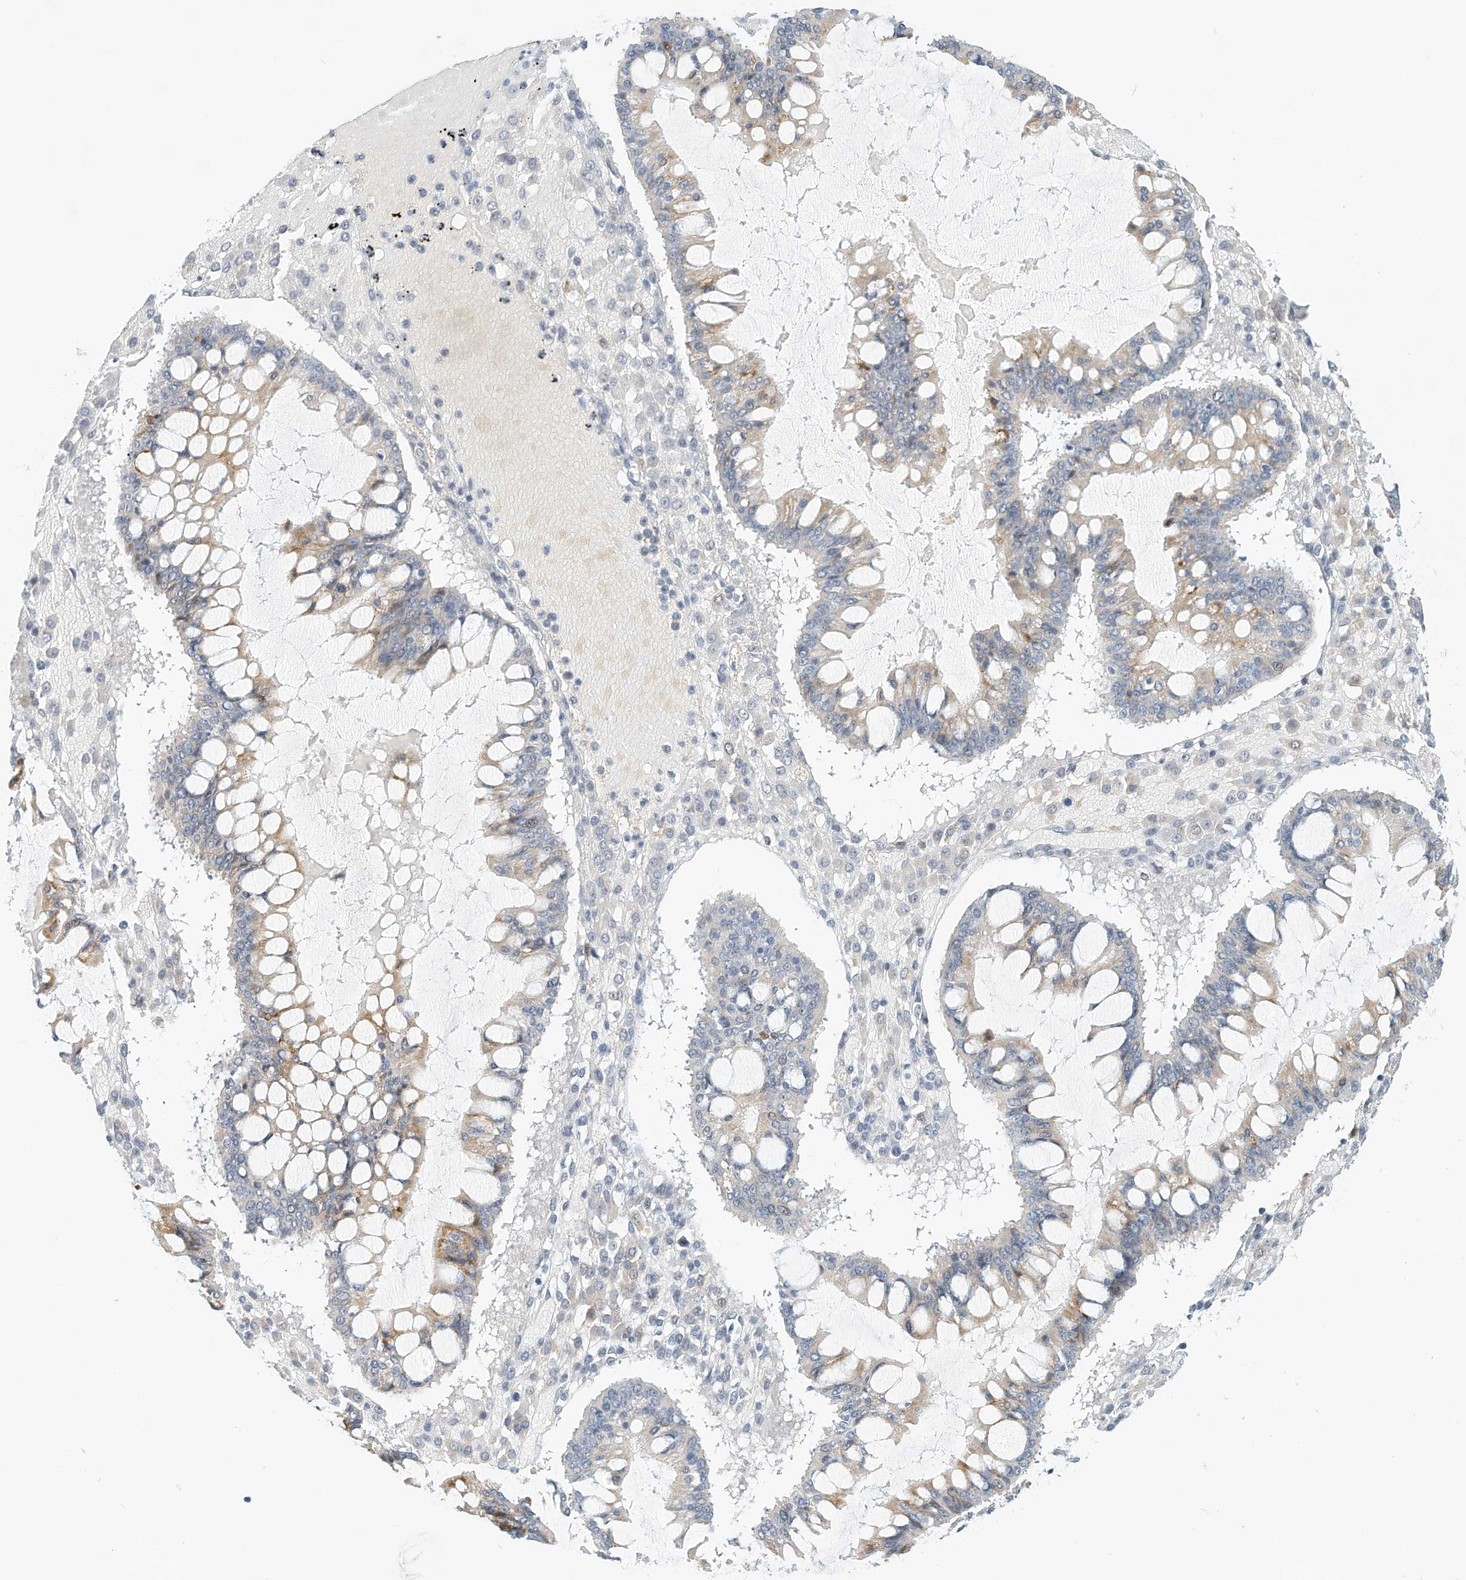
{"staining": {"intensity": "weak", "quantity": "25%-75%", "location": "cytoplasmic/membranous"}, "tissue": "ovarian cancer", "cell_type": "Tumor cells", "image_type": "cancer", "snomed": [{"axis": "morphology", "description": "Cystadenocarcinoma, mucinous, NOS"}, {"axis": "topography", "description": "Ovary"}], "caption": "High-power microscopy captured an immunohistochemistry photomicrograph of ovarian cancer (mucinous cystadenocarcinoma), revealing weak cytoplasmic/membranous expression in approximately 25%-75% of tumor cells. (DAB (3,3'-diaminobenzidine) IHC with brightfield microscopy, high magnification).", "gene": "ARHGAP28", "patient": {"sex": "female", "age": 73}}